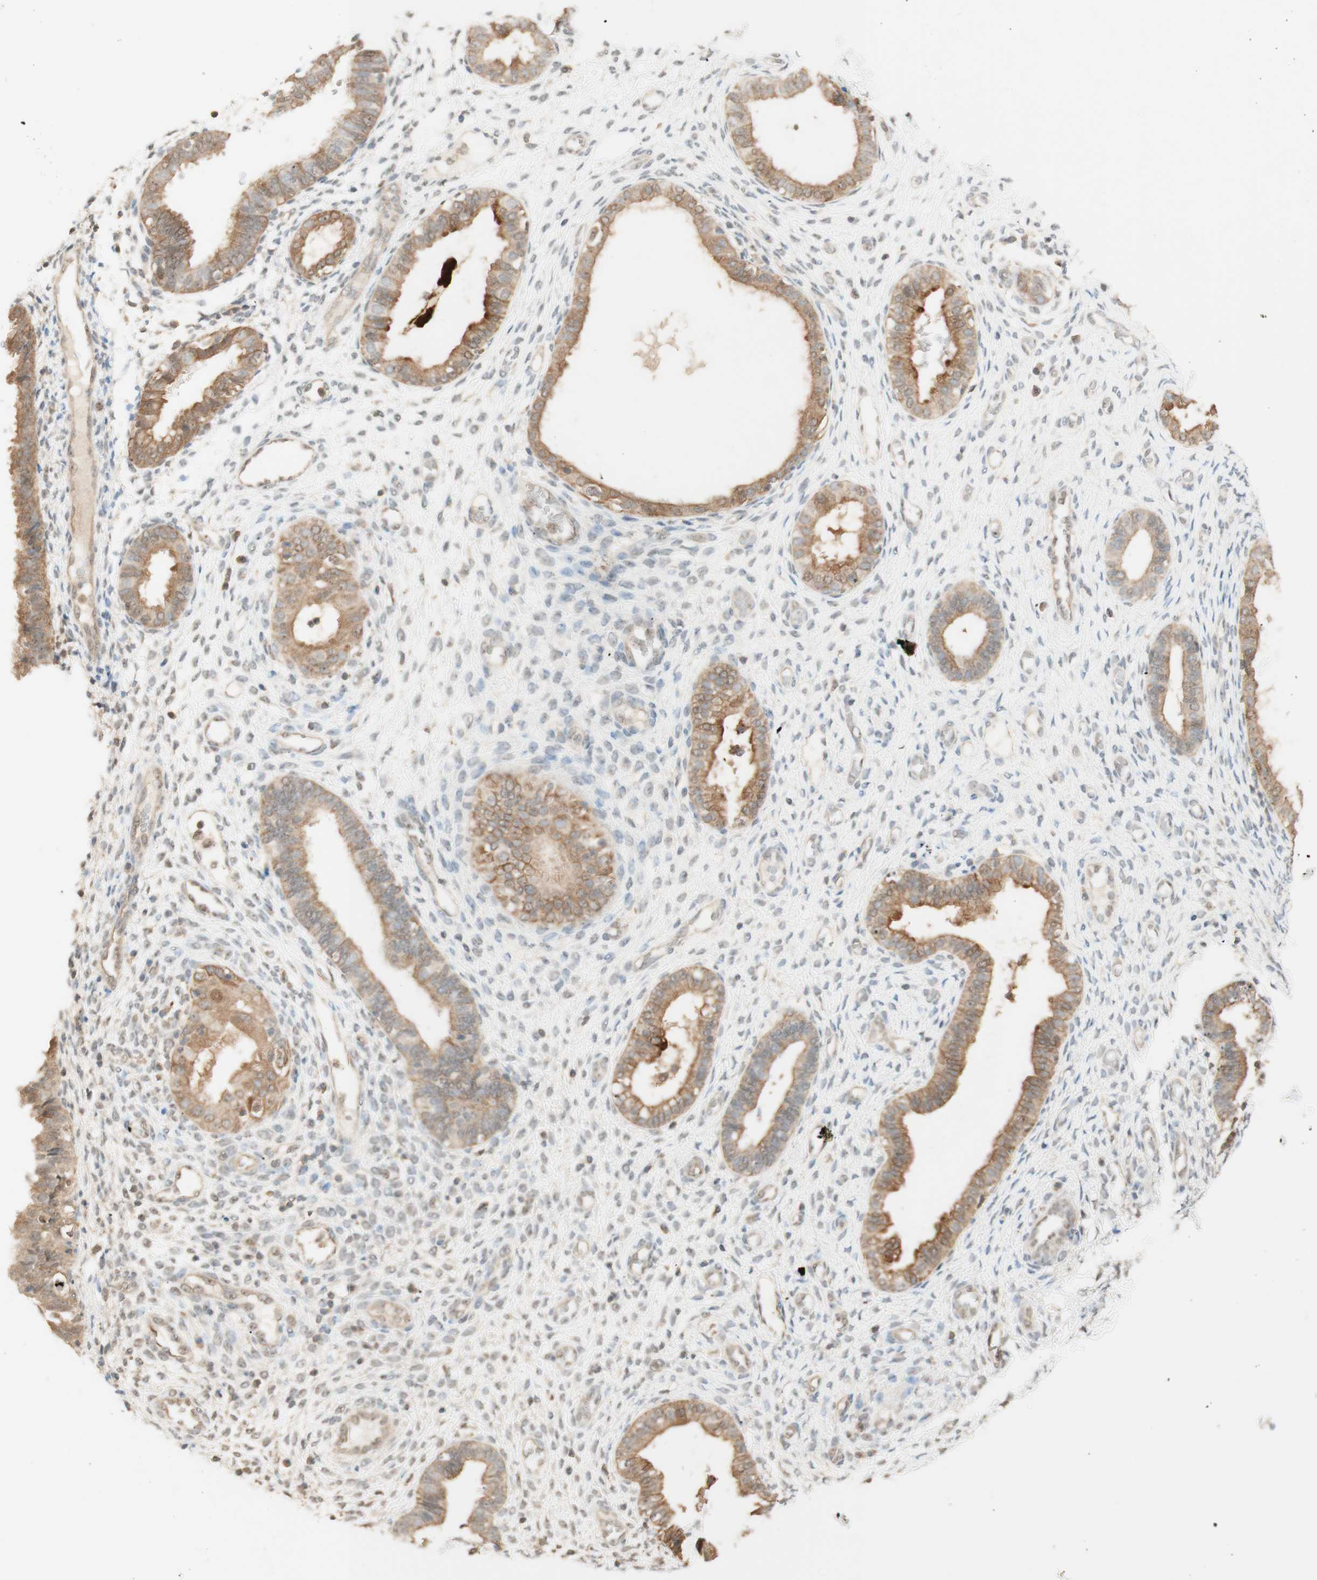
{"staining": {"intensity": "moderate", "quantity": "<25%", "location": "cytoplasmic/membranous,nuclear"}, "tissue": "endometrium", "cell_type": "Cells in endometrial stroma", "image_type": "normal", "snomed": [{"axis": "morphology", "description": "Normal tissue, NOS"}, {"axis": "topography", "description": "Endometrium"}], "caption": "Immunohistochemical staining of unremarkable human endometrium shows moderate cytoplasmic/membranous,nuclear protein staining in about <25% of cells in endometrial stroma.", "gene": "SPINT2", "patient": {"sex": "female", "age": 61}}